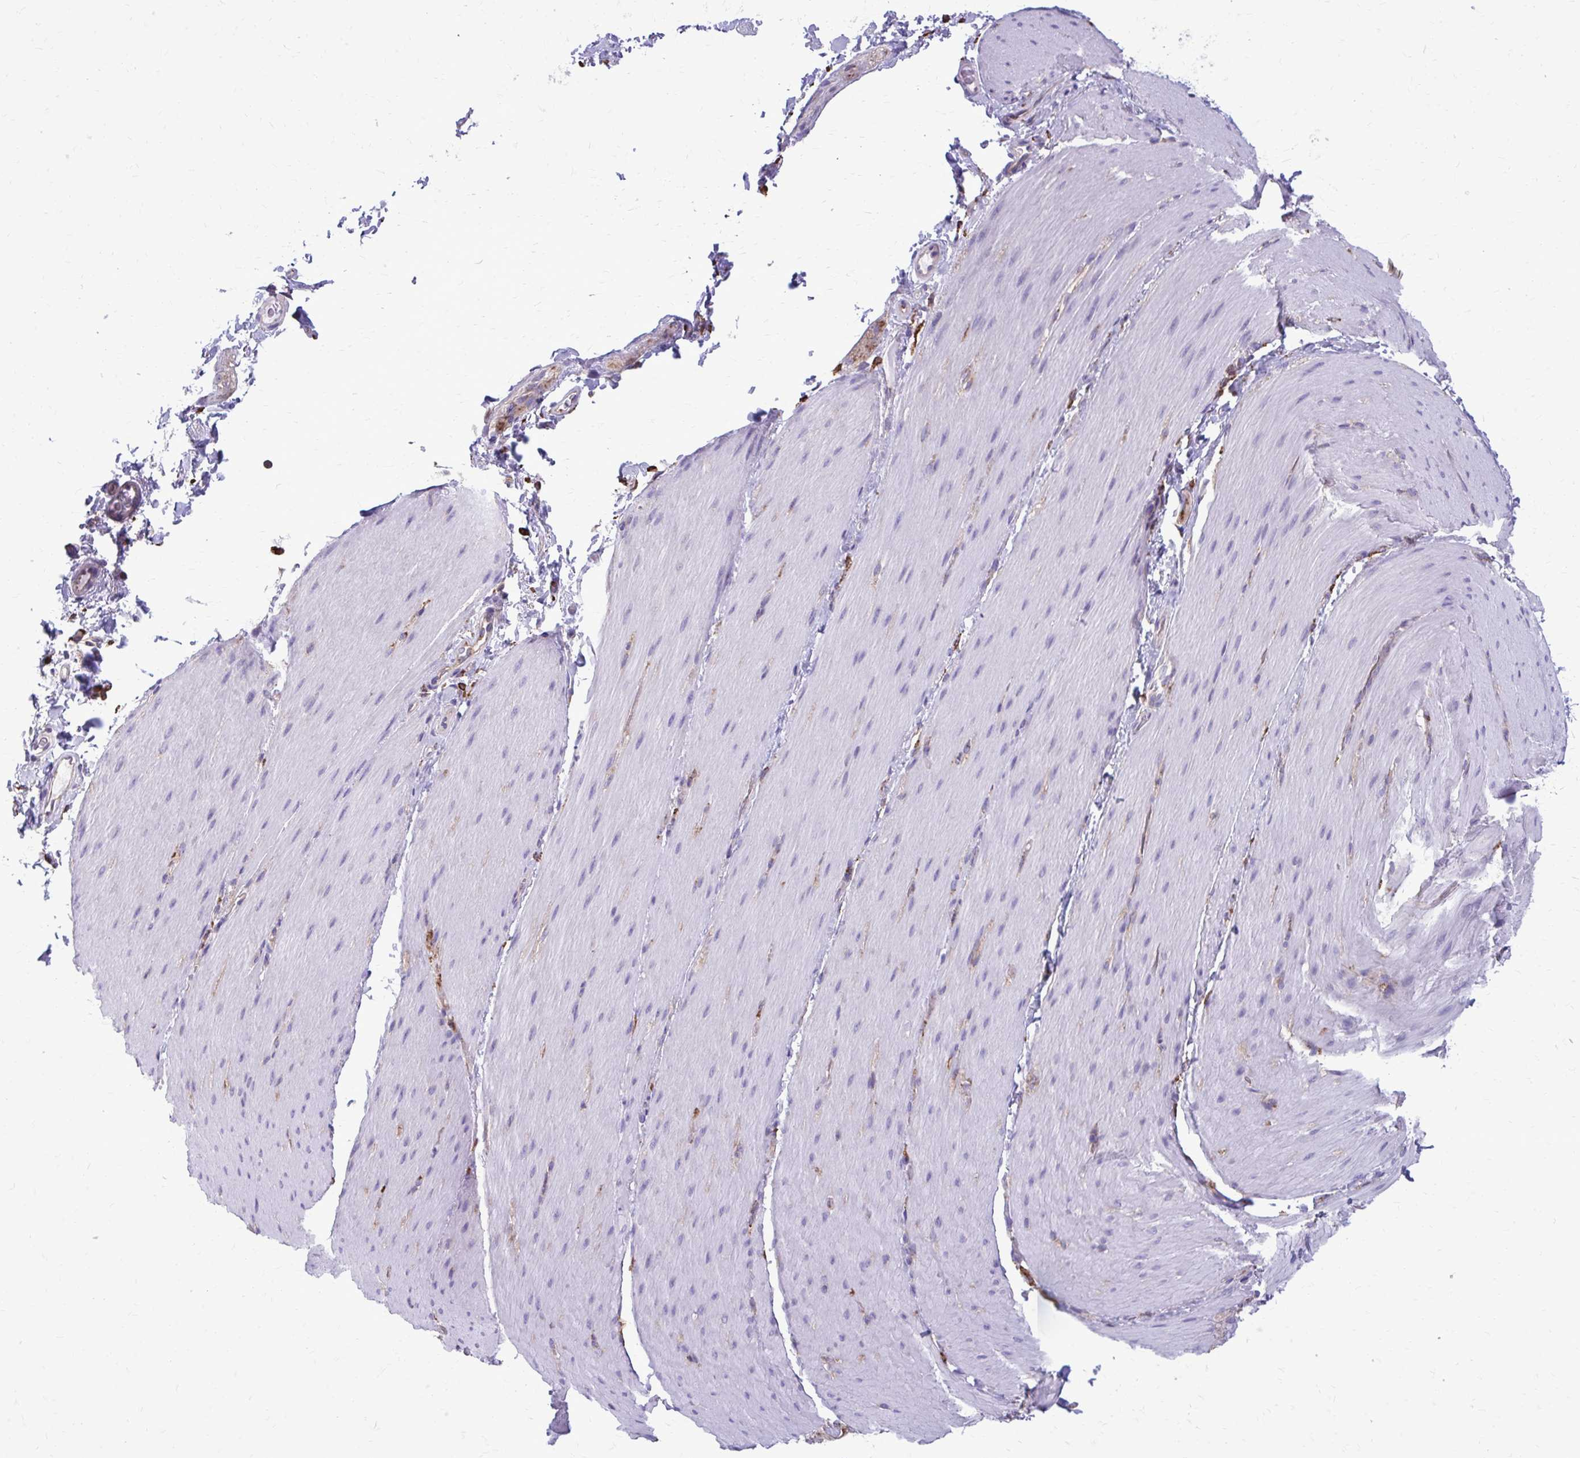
{"staining": {"intensity": "negative", "quantity": "none", "location": "none"}, "tissue": "smooth muscle", "cell_type": "Smooth muscle cells", "image_type": "normal", "snomed": [{"axis": "morphology", "description": "Normal tissue, NOS"}, {"axis": "topography", "description": "Smooth muscle"}, {"axis": "topography", "description": "Colon"}], "caption": "This image is of unremarkable smooth muscle stained with immunohistochemistry to label a protein in brown with the nuclei are counter-stained blue. There is no expression in smooth muscle cells.", "gene": "CLTA", "patient": {"sex": "male", "age": 73}}